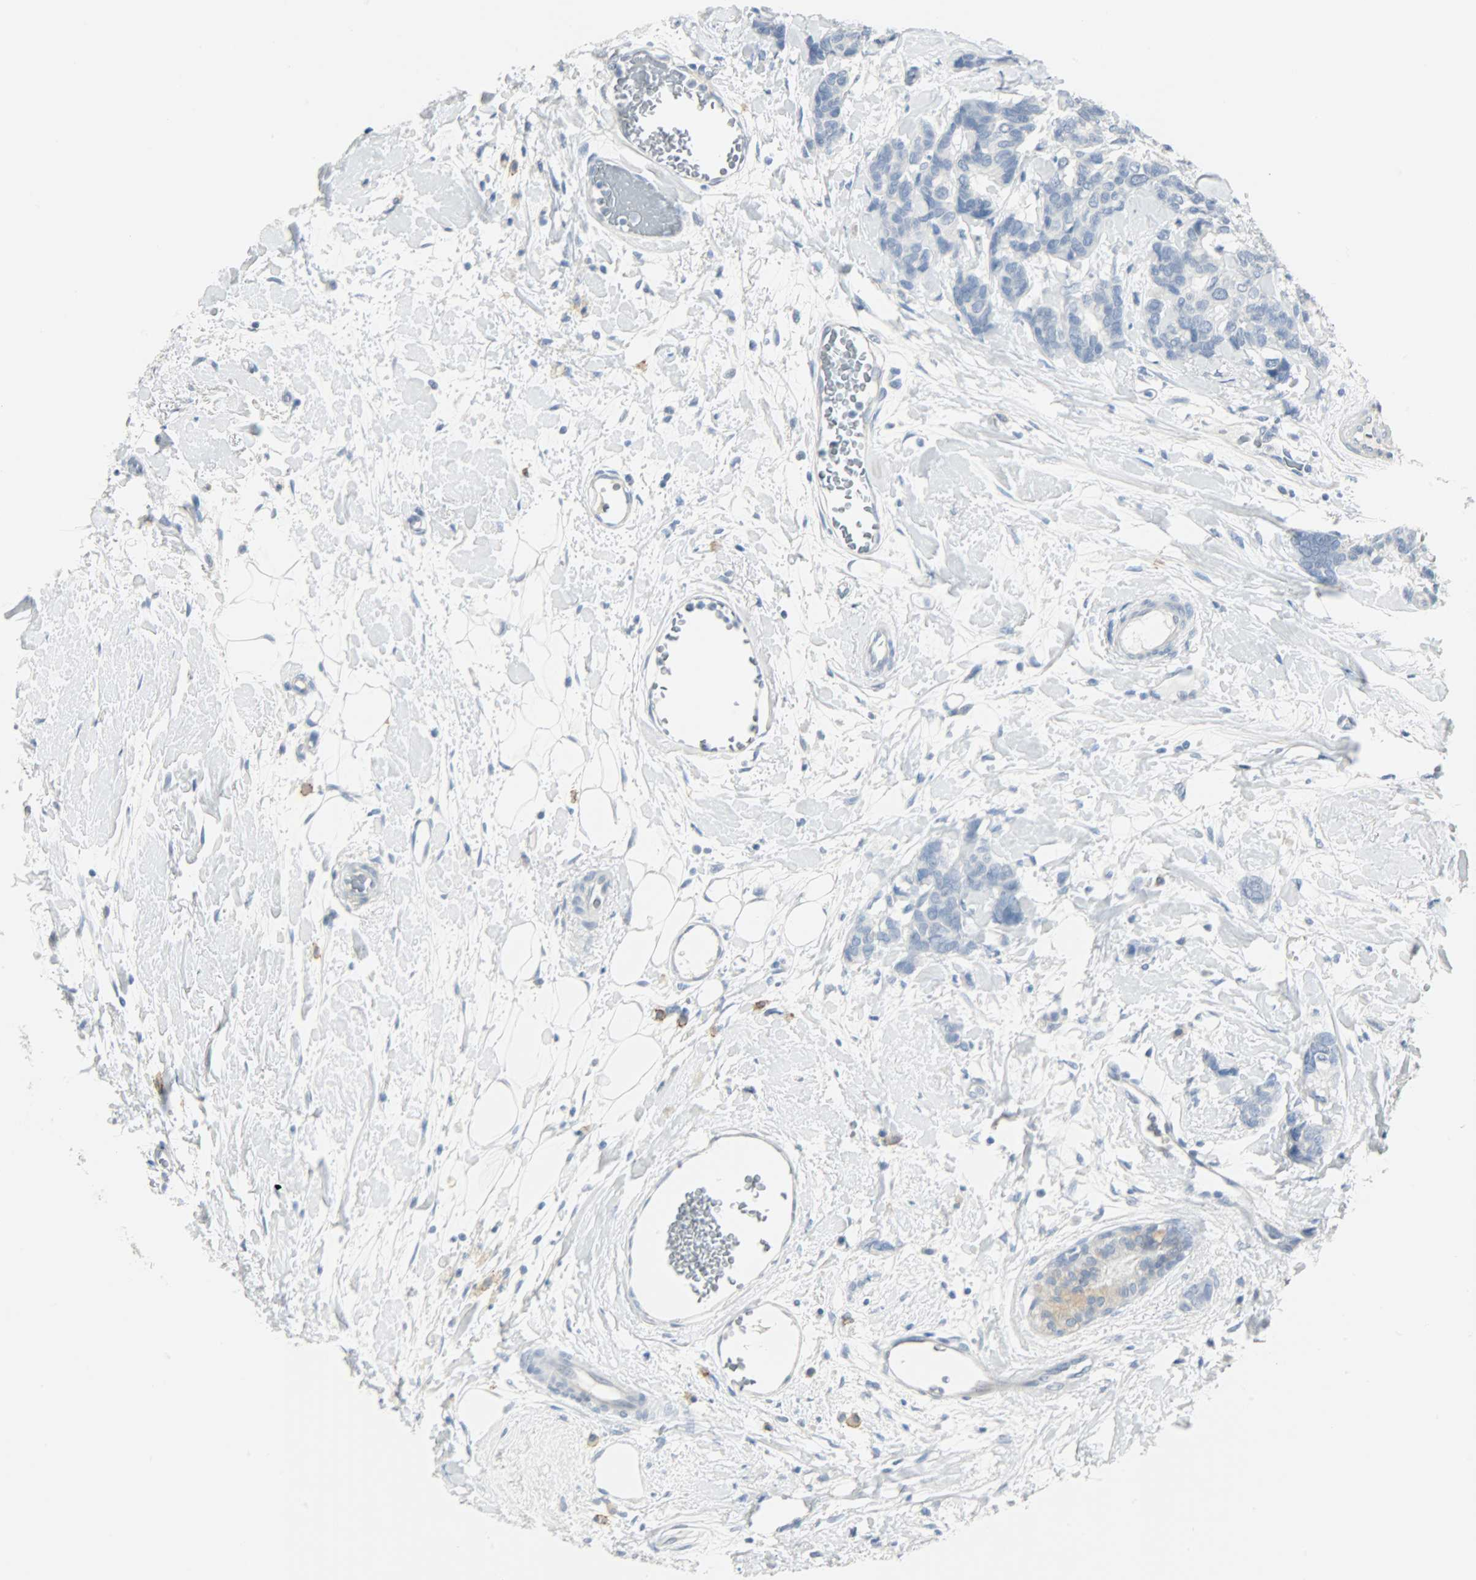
{"staining": {"intensity": "negative", "quantity": "none", "location": "none"}, "tissue": "breast cancer", "cell_type": "Tumor cells", "image_type": "cancer", "snomed": [{"axis": "morphology", "description": "Duct carcinoma"}, {"axis": "topography", "description": "Breast"}], "caption": "DAB immunohistochemical staining of breast invasive ductal carcinoma shows no significant staining in tumor cells.", "gene": "KIT", "patient": {"sex": "female", "age": 87}}